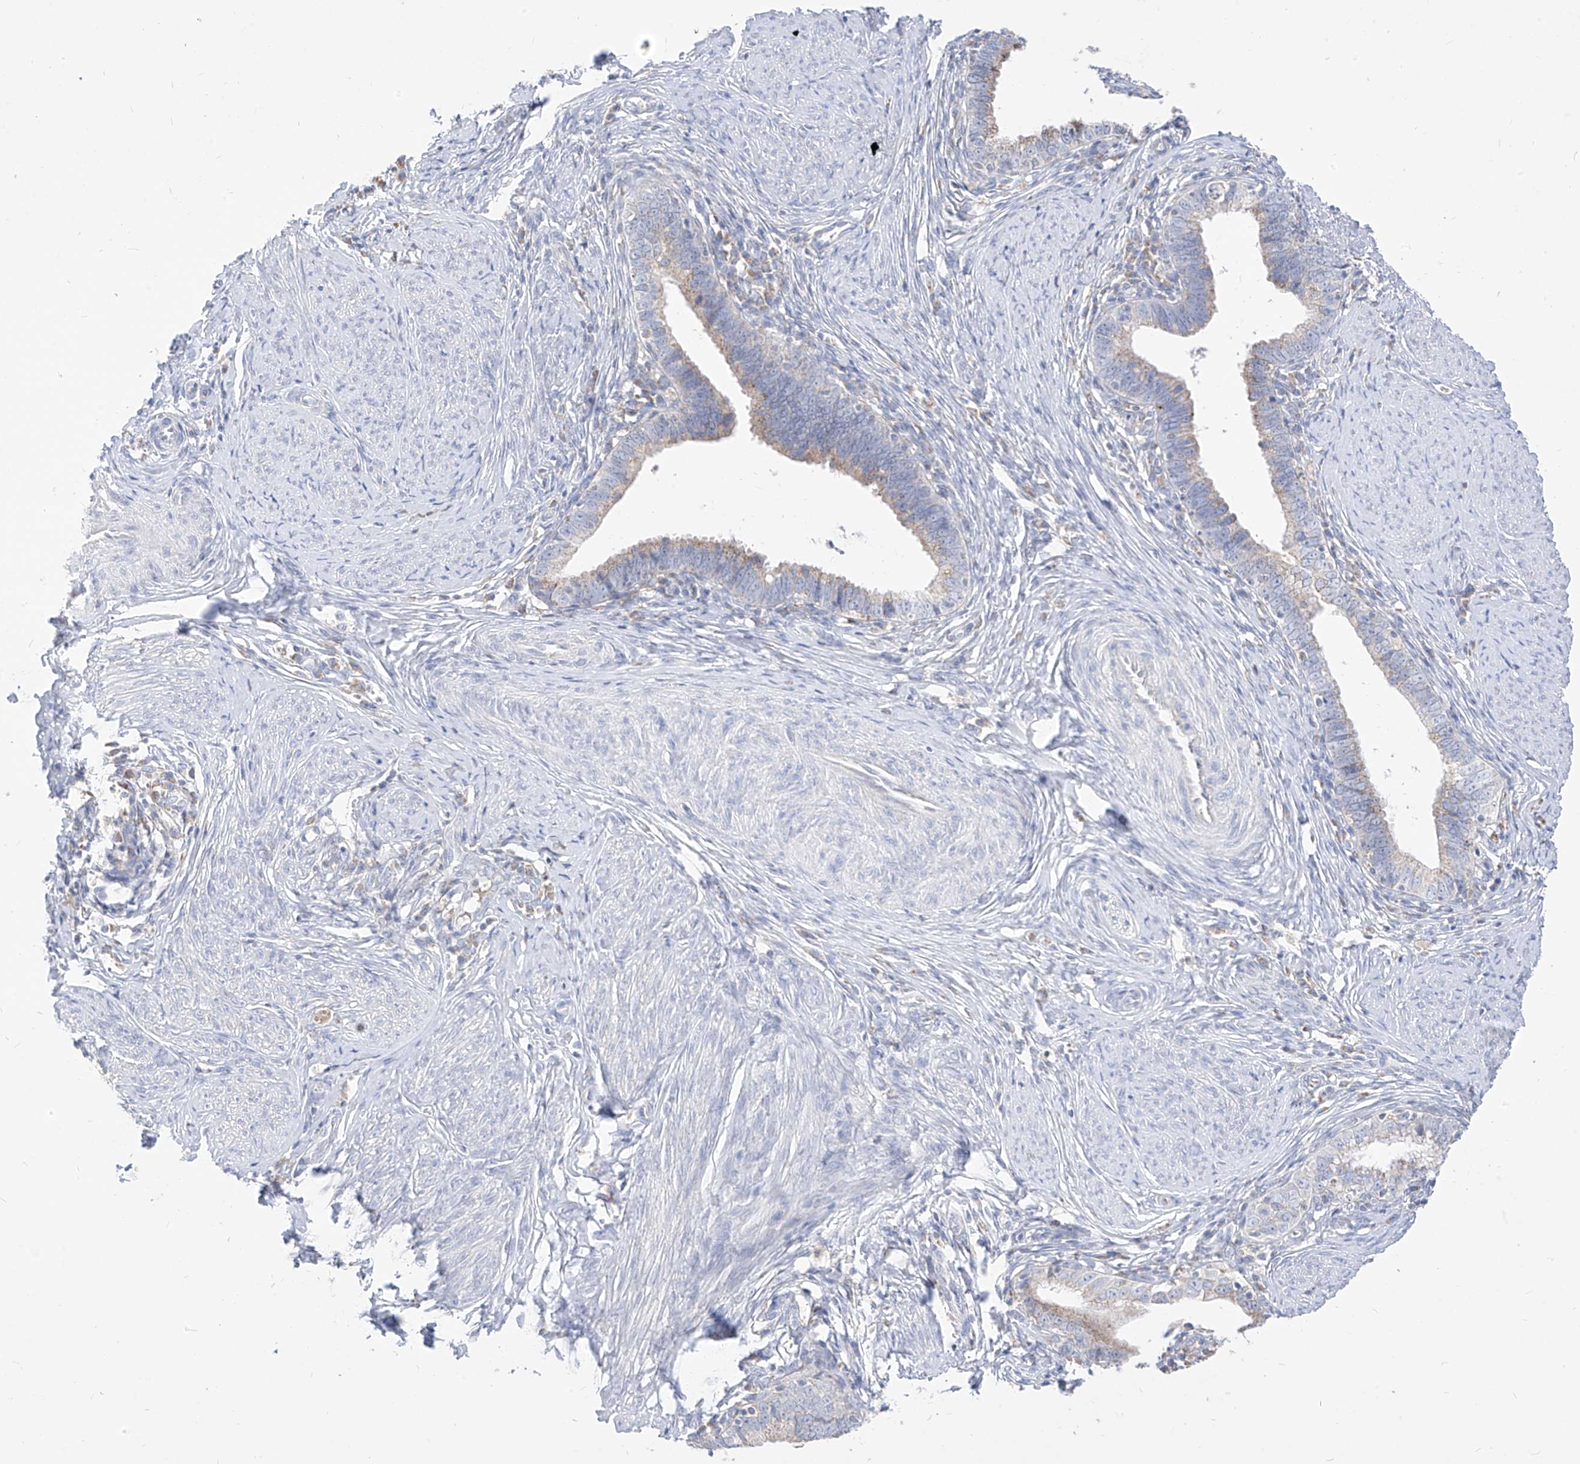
{"staining": {"intensity": "weak", "quantity": "25%-75%", "location": "cytoplasmic/membranous"}, "tissue": "cervical cancer", "cell_type": "Tumor cells", "image_type": "cancer", "snomed": [{"axis": "morphology", "description": "Adenocarcinoma, NOS"}, {"axis": "topography", "description": "Cervix"}], "caption": "Tumor cells exhibit low levels of weak cytoplasmic/membranous expression in approximately 25%-75% of cells in human adenocarcinoma (cervical). Using DAB (brown) and hematoxylin (blue) stains, captured at high magnification using brightfield microscopy.", "gene": "RASA2", "patient": {"sex": "female", "age": 36}}